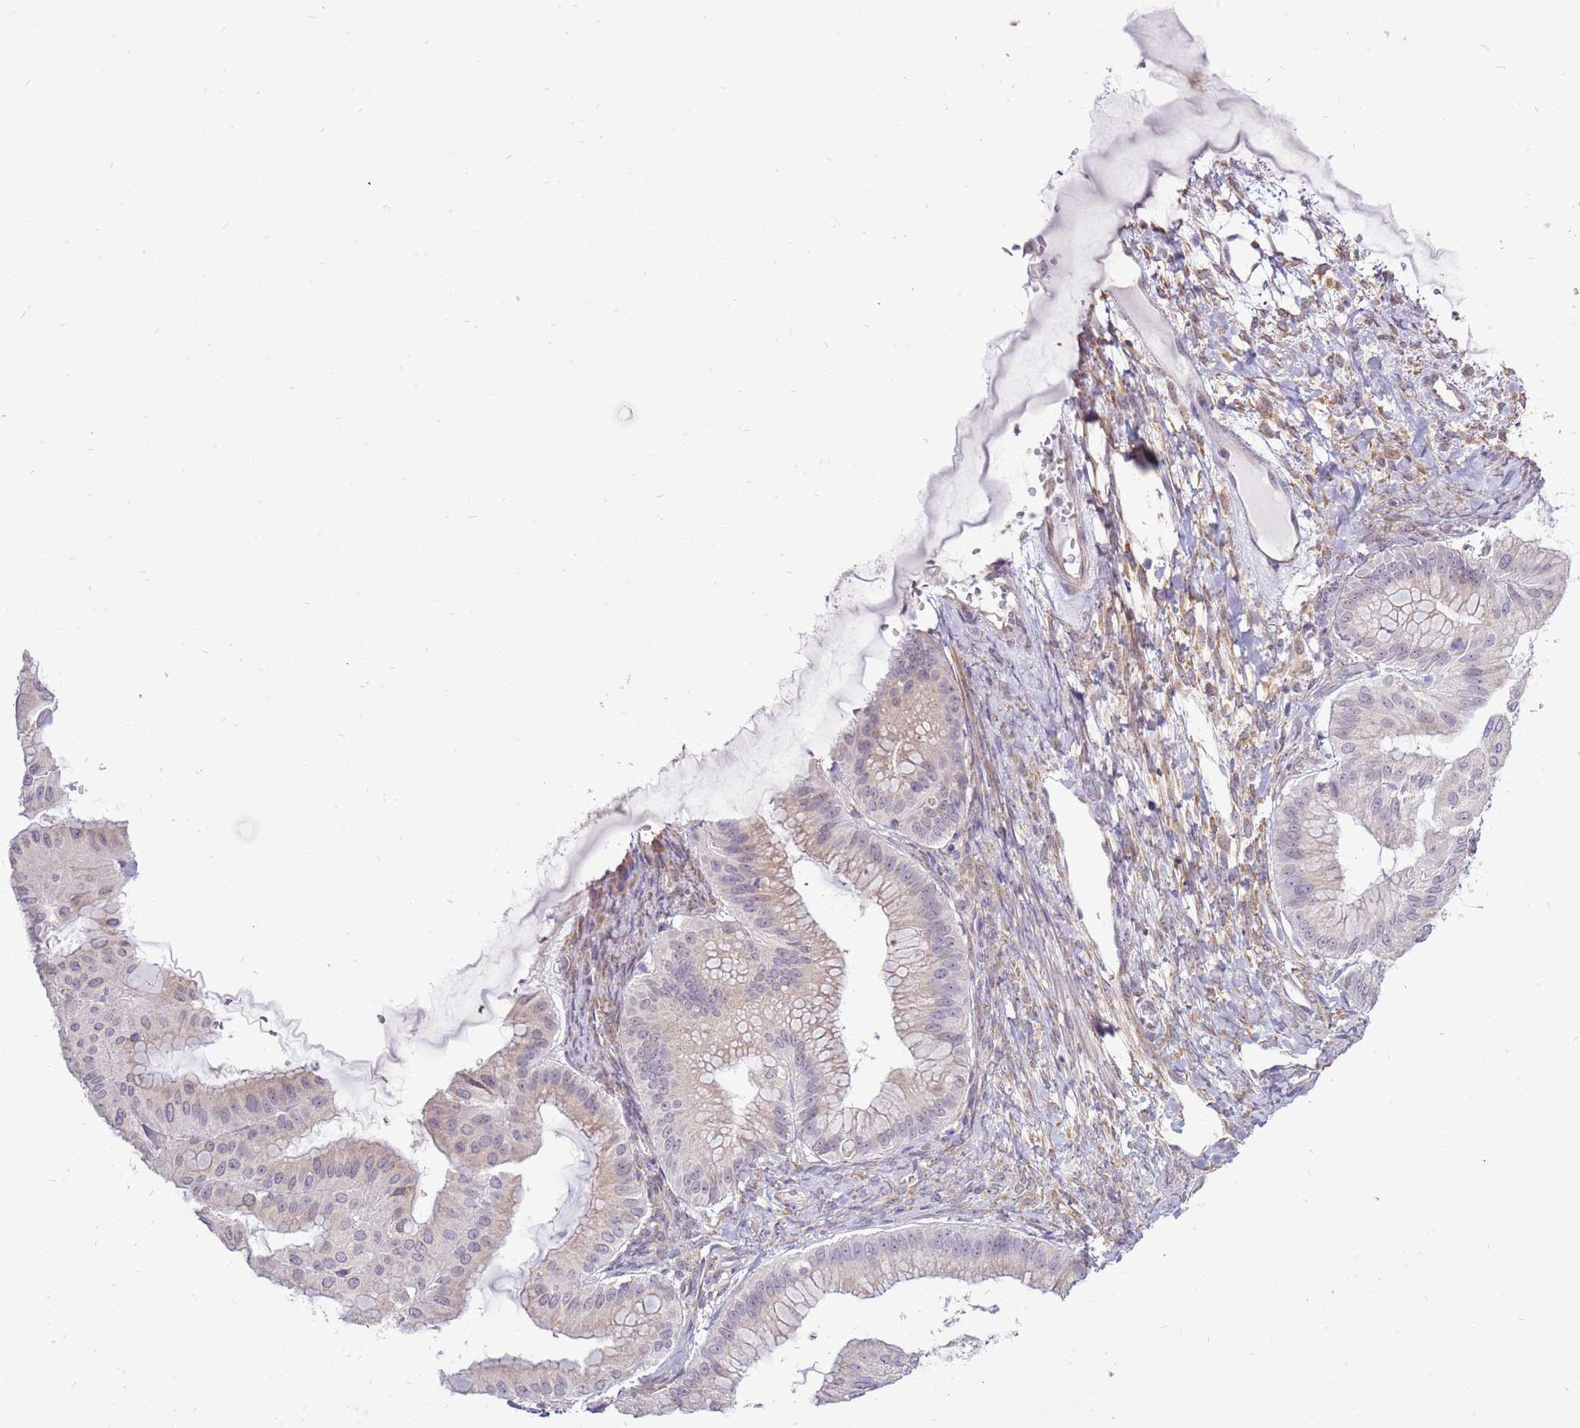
{"staining": {"intensity": "negative", "quantity": "none", "location": "none"}, "tissue": "ovarian cancer", "cell_type": "Tumor cells", "image_type": "cancer", "snomed": [{"axis": "morphology", "description": "Cystadenocarcinoma, mucinous, NOS"}, {"axis": "topography", "description": "Ovary"}], "caption": "Tumor cells are negative for brown protein staining in mucinous cystadenocarcinoma (ovarian). The staining is performed using DAB (3,3'-diaminobenzidine) brown chromogen with nuclei counter-stained in using hematoxylin.", "gene": "UGGT2", "patient": {"sex": "female", "age": 61}}